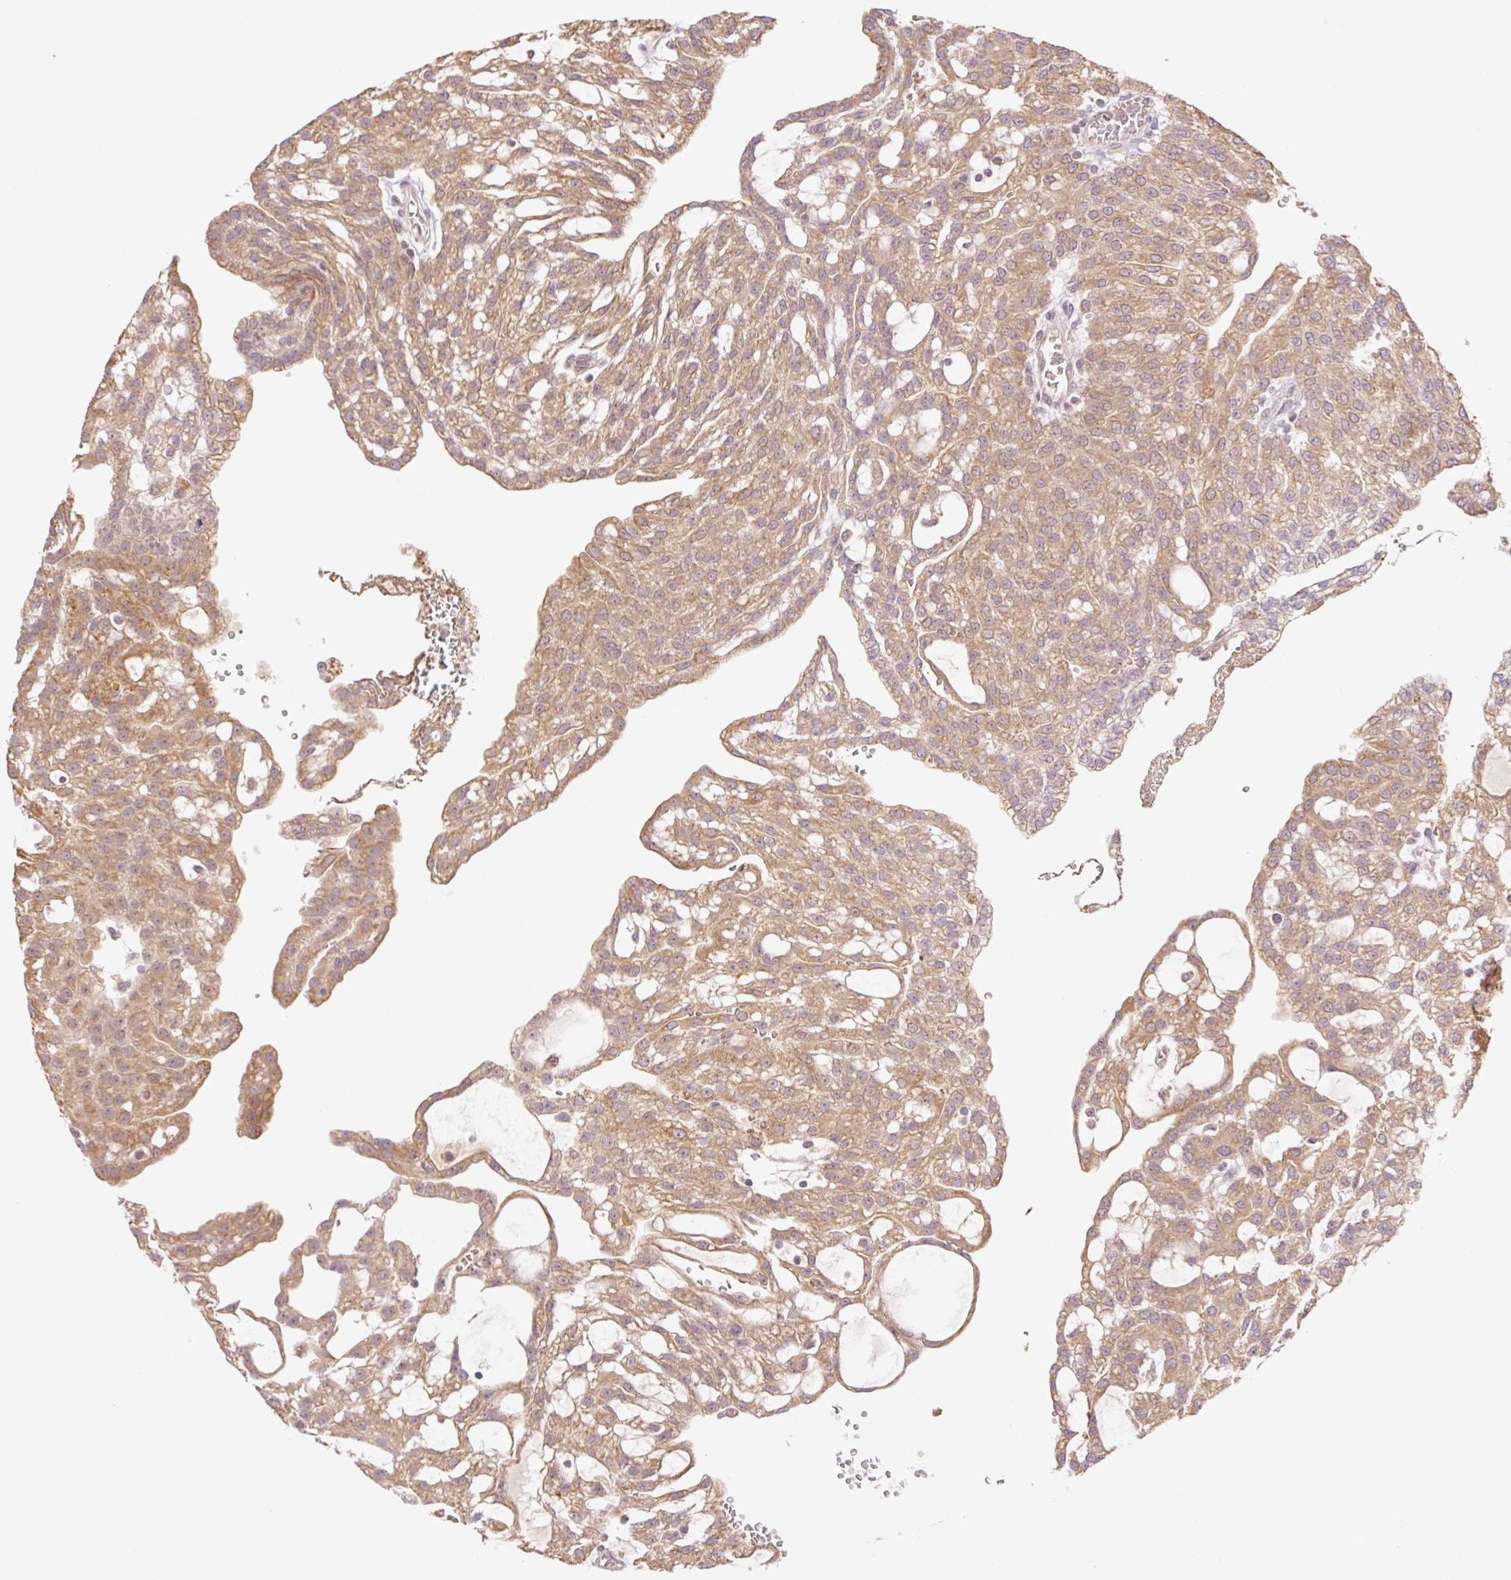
{"staining": {"intensity": "moderate", "quantity": ">75%", "location": "cytoplasmic/membranous"}, "tissue": "renal cancer", "cell_type": "Tumor cells", "image_type": "cancer", "snomed": [{"axis": "morphology", "description": "Adenocarcinoma, NOS"}, {"axis": "topography", "description": "Kidney"}], "caption": "Moderate cytoplasmic/membranous expression is identified in approximately >75% of tumor cells in adenocarcinoma (renal). The protein of interest is stained brown, and the nuclei are stained in blue (DAB (3,3'-diaminobenzidine) IHC with brightfield microscopy, high magnification).", "gene": "YJU2B", "patient": {"sex": "male", "age": 63}}